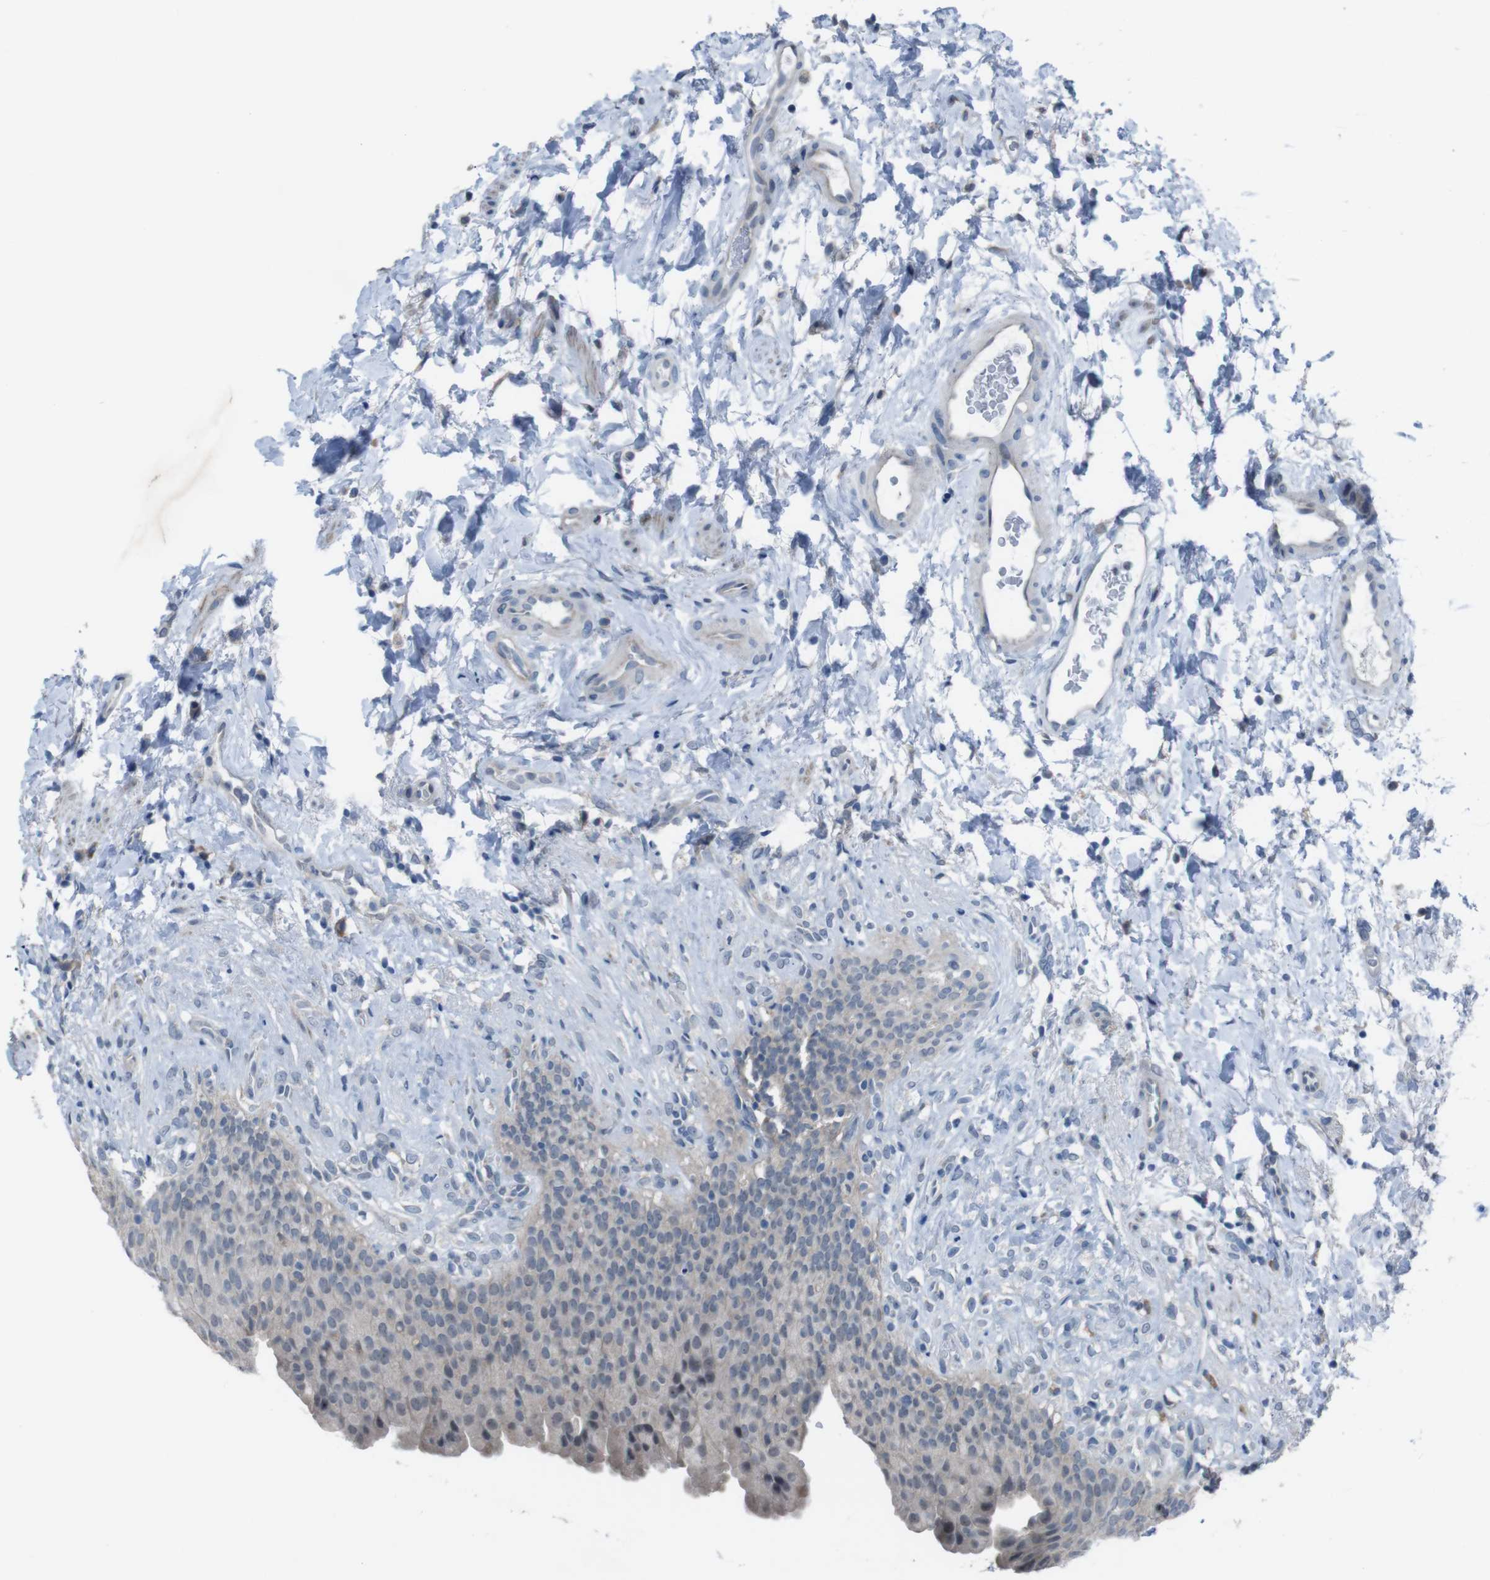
{"staining": {"intensity": "negative", "quantity": "none", "location": "none"}, "tissue": "urinary bladder", "cell_type": "Urothelial cells", "image_type": "normal", "snomed": [{"axis": "morphology", "description": "Normal tissue, NOS"}, {"axis": "topography", "description": "Urinary bladder"}], "caption": "Immunohistochemistry (IHC) of benign urinary bladder displays no expression in urothelial cells.", "gene": "CDH22", "patient": {"sex": "female", "age": 79}}